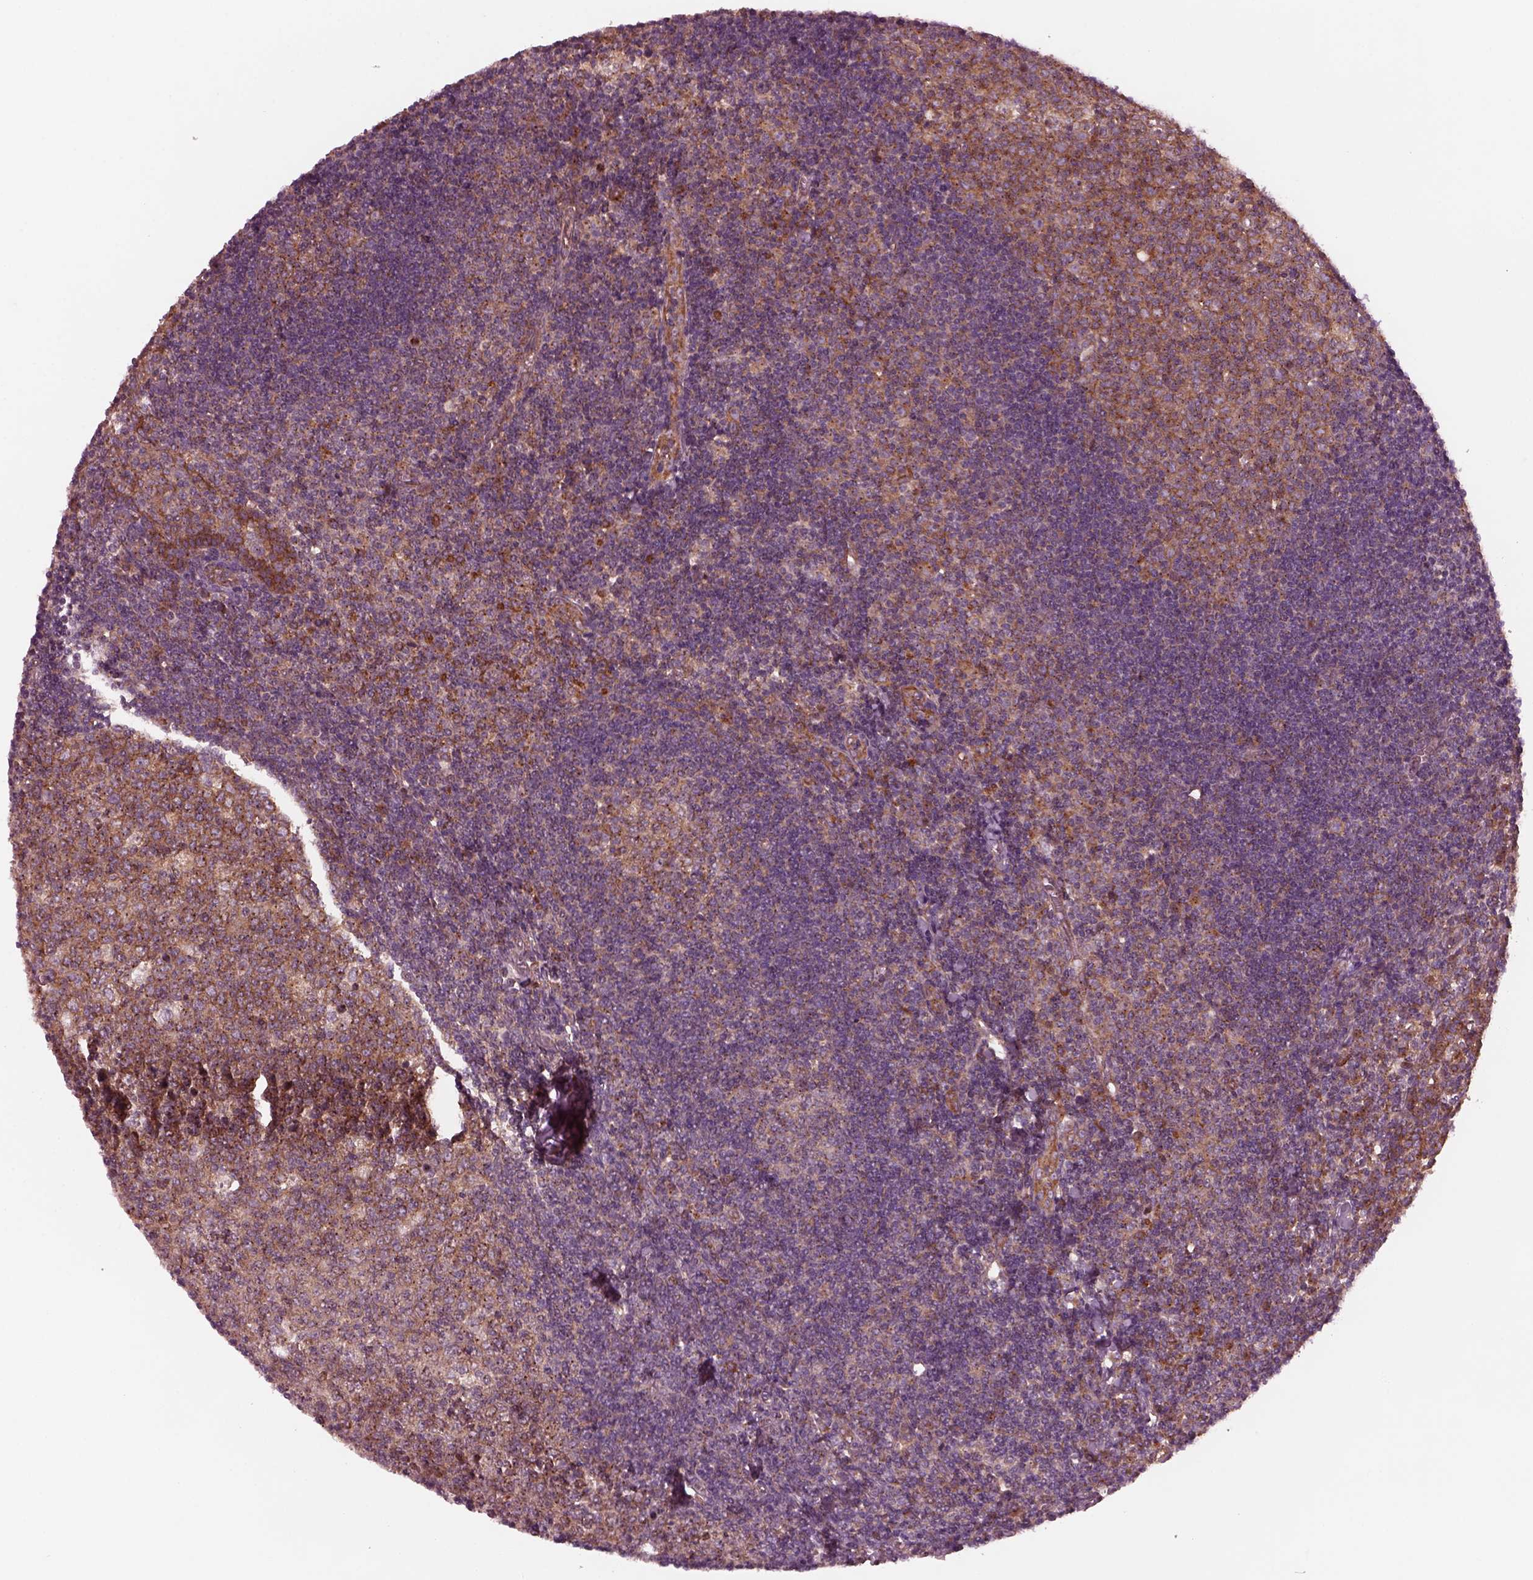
{"staining": {"intensity": "strong", "quantity": ">75%", "location": "cytoplasmic/membranous"}, "tissue": "tonsil", "cell_type": "Germinal center cells", "image_type": "normal", "snomed": [{"axis": "morphology", "description": "Normal tissue, NOS"}, {"axis": "topography", "description": "Tonsil"}], "caption": "Germinal center cells display high levels of strong cytoplasmic/membranous expression in approximately >75% of cells in normal tonsil.", "gene": "TUBG1", "patient": {"sex": "female", "age": 12}}